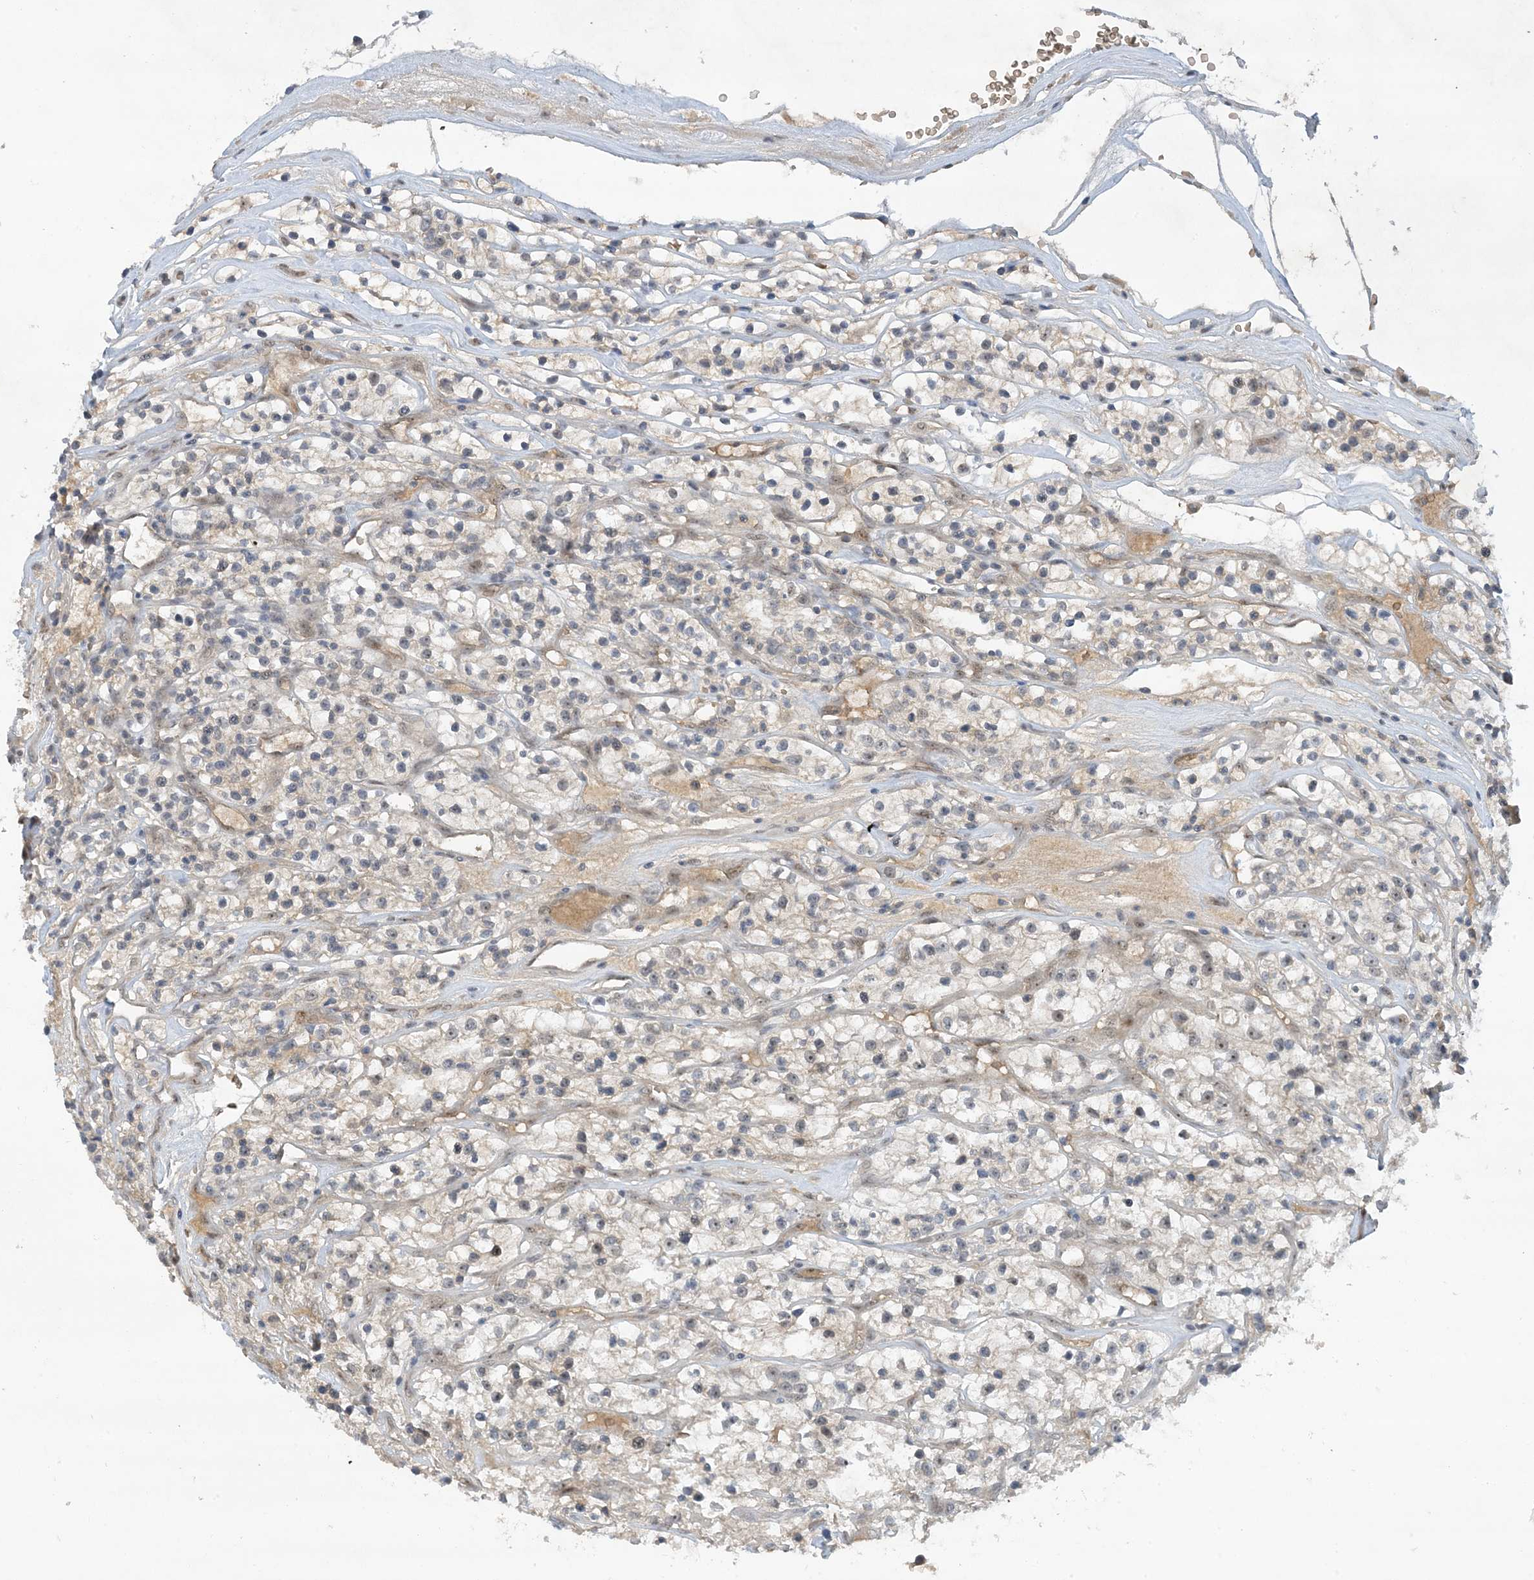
{"staining": {"intensity": "negative", "quantity": "none", "location": "none"}, "tissue": "renal cancer", "cell_type": "Tumor cells", "image_type": "cancer", "snomed": [{"axis": "morphology", "description": "Adenocarcinoma, NOS"}, {"axis": "topography", "description": "Kidney"}], "caption": "DAB immunohistochemical staining of adenocarcinoma (renal) exhibits no significant staining in tumor cells.", "gene": "UBE2E1", "patient": {"sex": "female", "age": 57}}